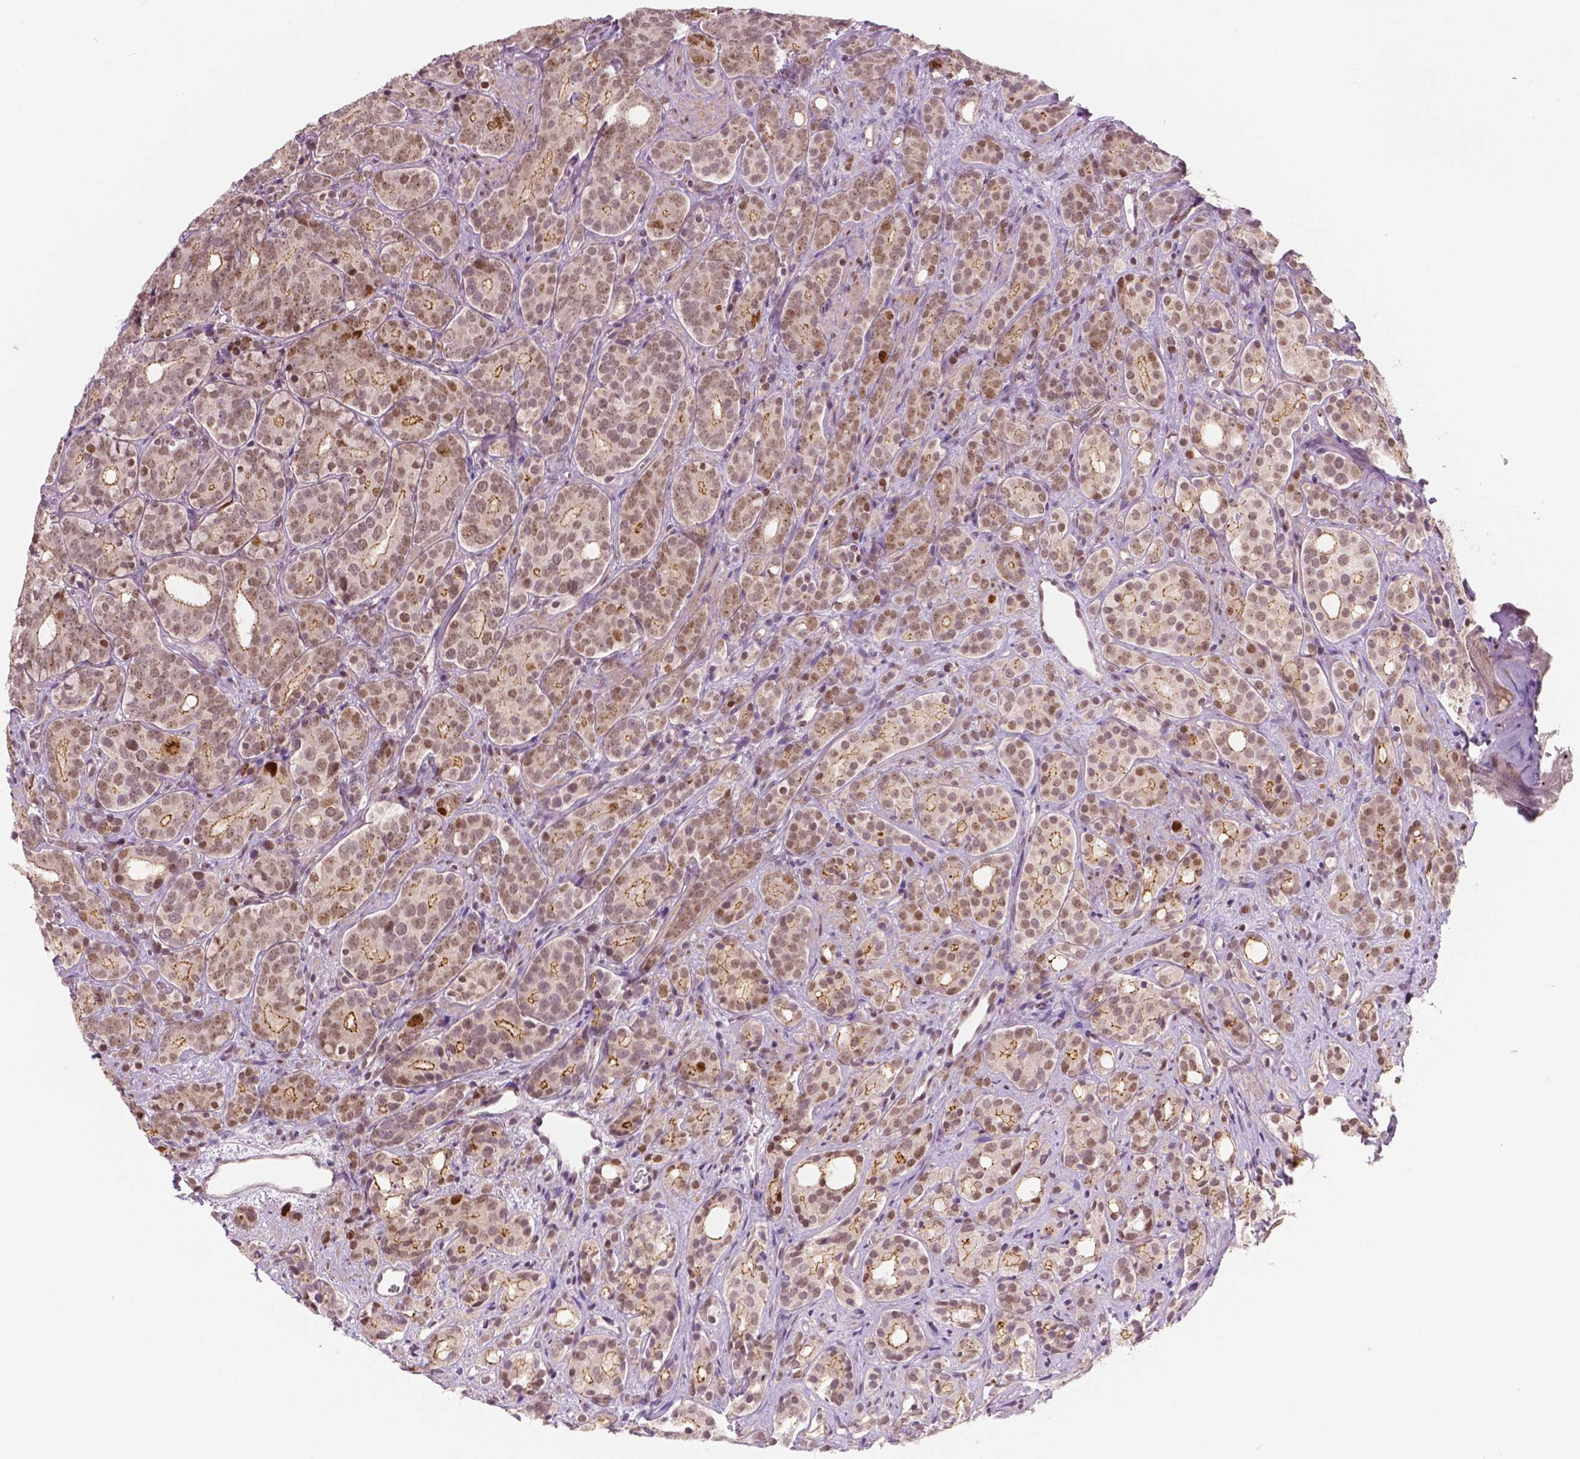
{"staining": {"intensity": "moderate", "quantity": ">75%", "location": "cytoplasmic/membranous,nuclear"}, "tissue": "prostate cancer", "cell_type": "Tumor cells", "image_type": "cancer", "snomed": [{"axis": "morphology", "description": "Adenocarcinoma, High grade"}, {"axis": "topography", "description": "Prostate"}], "caption": "Prostate cancer tissue demonstrates moderate cytoplasmic/membranous and nuclear positivity in about >75% of tumor cells", "gene": "NSD2", "patient": {"sex": "male", "age": 84}}